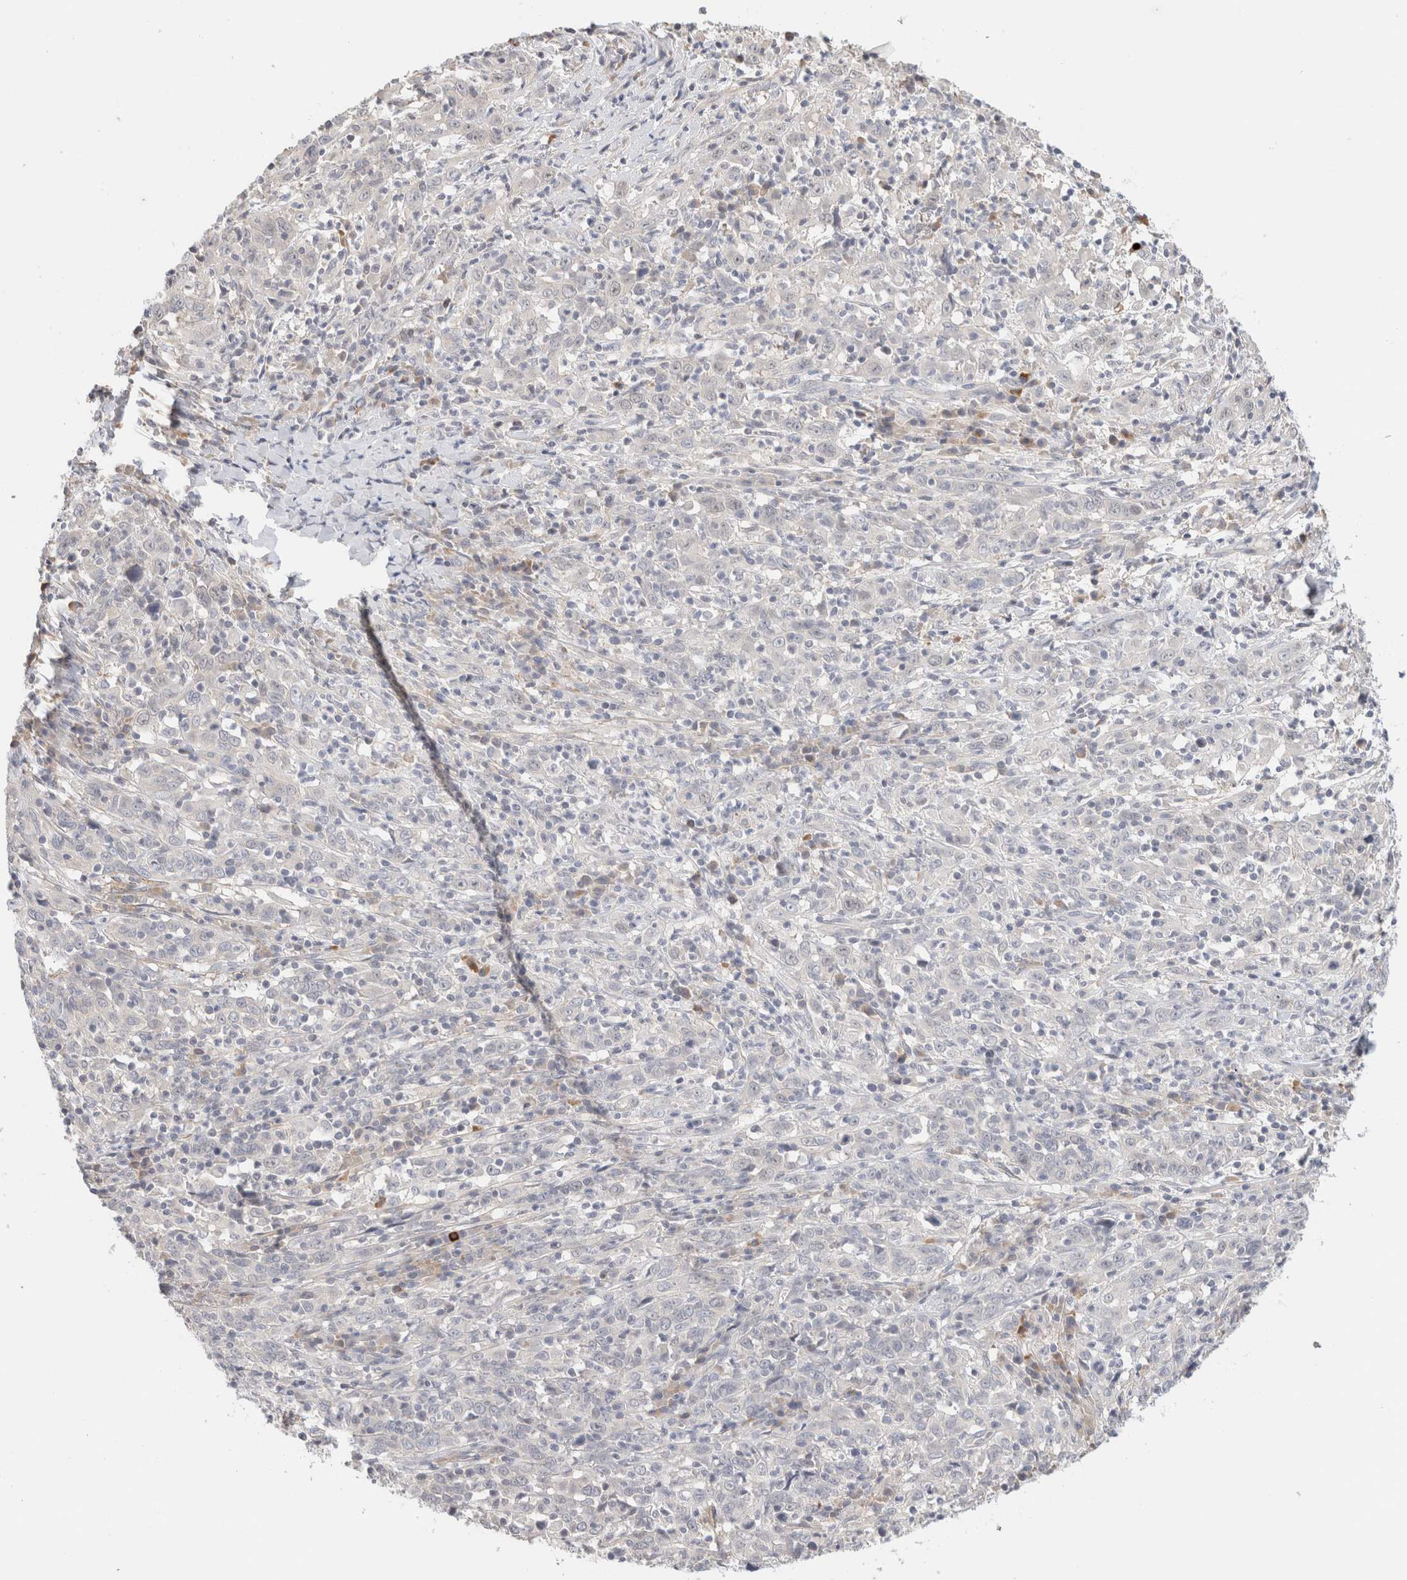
{"staining": {"intensity": "negative", "quantity": "none", "location": "none"}, "tissue": "cervical cancer", "cell_type": "Tumor cells", "image_type": "cancer", "snomed": [{"axis": "morphology", "description": "Squamous cell carcinoma, NOS"}, {"axis": "topography", "description": "Cervix"}], "caption": "This image is of cervical cancer (squamous cell carcinoma) stained with IHC to label a protein in brown with the nuclei are counter-stained blue. There is no staining in tumor cells.", "gene": "SPRTN", "patient": {"sex": "female", "age": 46}}